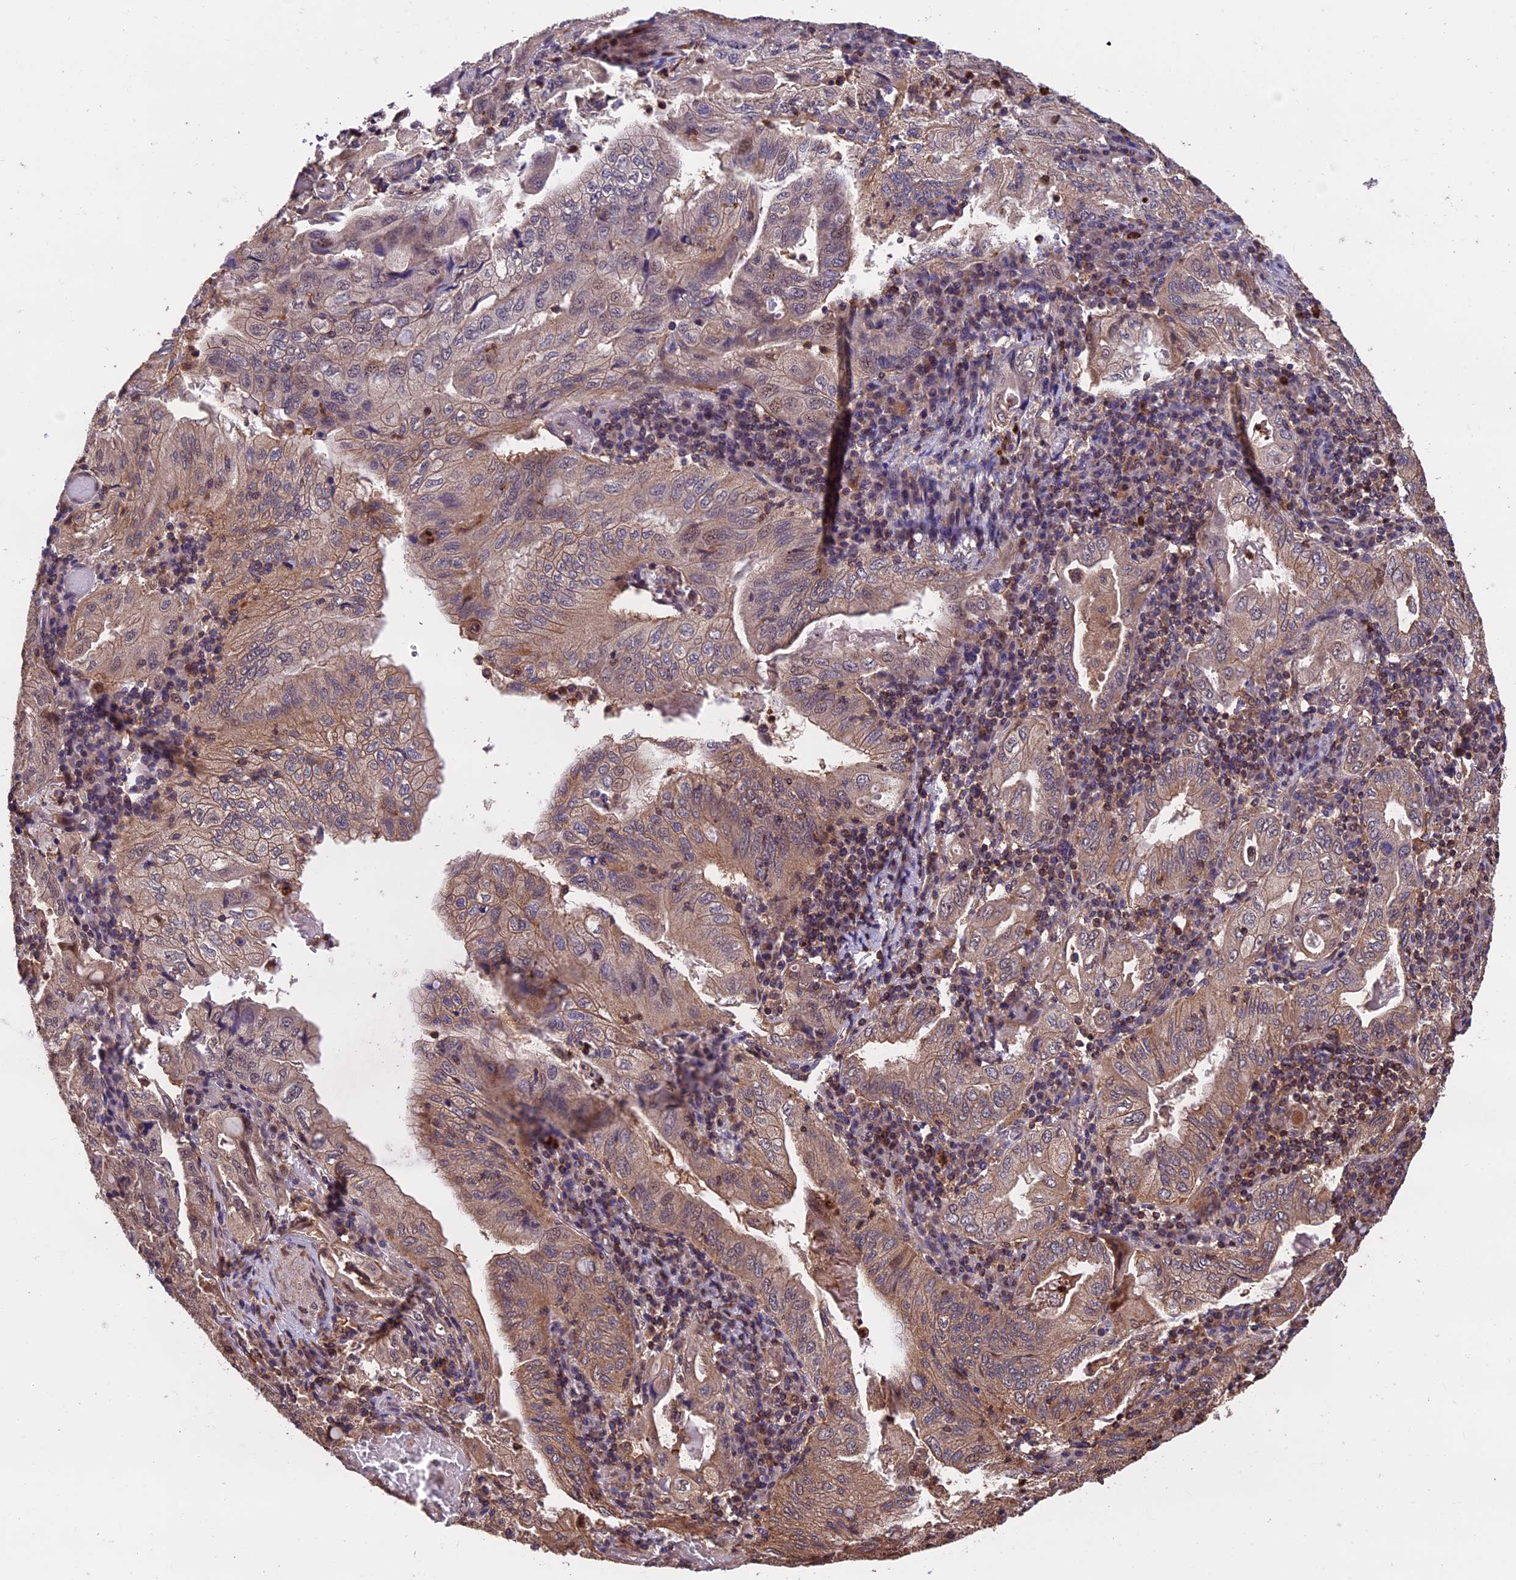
{"staining": {"intensity": "weak", "quantity": ">75%", "location": "cytoplasmic/membranous"}, "tissue": "stomach cancer", "cell_type": "Tumor cells", "image_type": "cancer", "snomed": [{"axis": "morphology", "description": "Normal tissue, NOS"}, {"axis": "morphology", "description": "Adenocarcinoma, NOS"}, {"axis": "topography", "description": "Esophagus"}, {"axis": "topography", "description": "Stomach, upper"}, {"axis": "topography", "description": "Peripheral nerve tissue"}], "caption": "This is a micrograph of immunohistochemistry staining of stomach cancer (adenocarcinoma), which shows weak staining in the cytoplasmic/membranous of tumor cells.", "gene": "PKD2L2", "patient": {"sex": "male", "age": 62}}